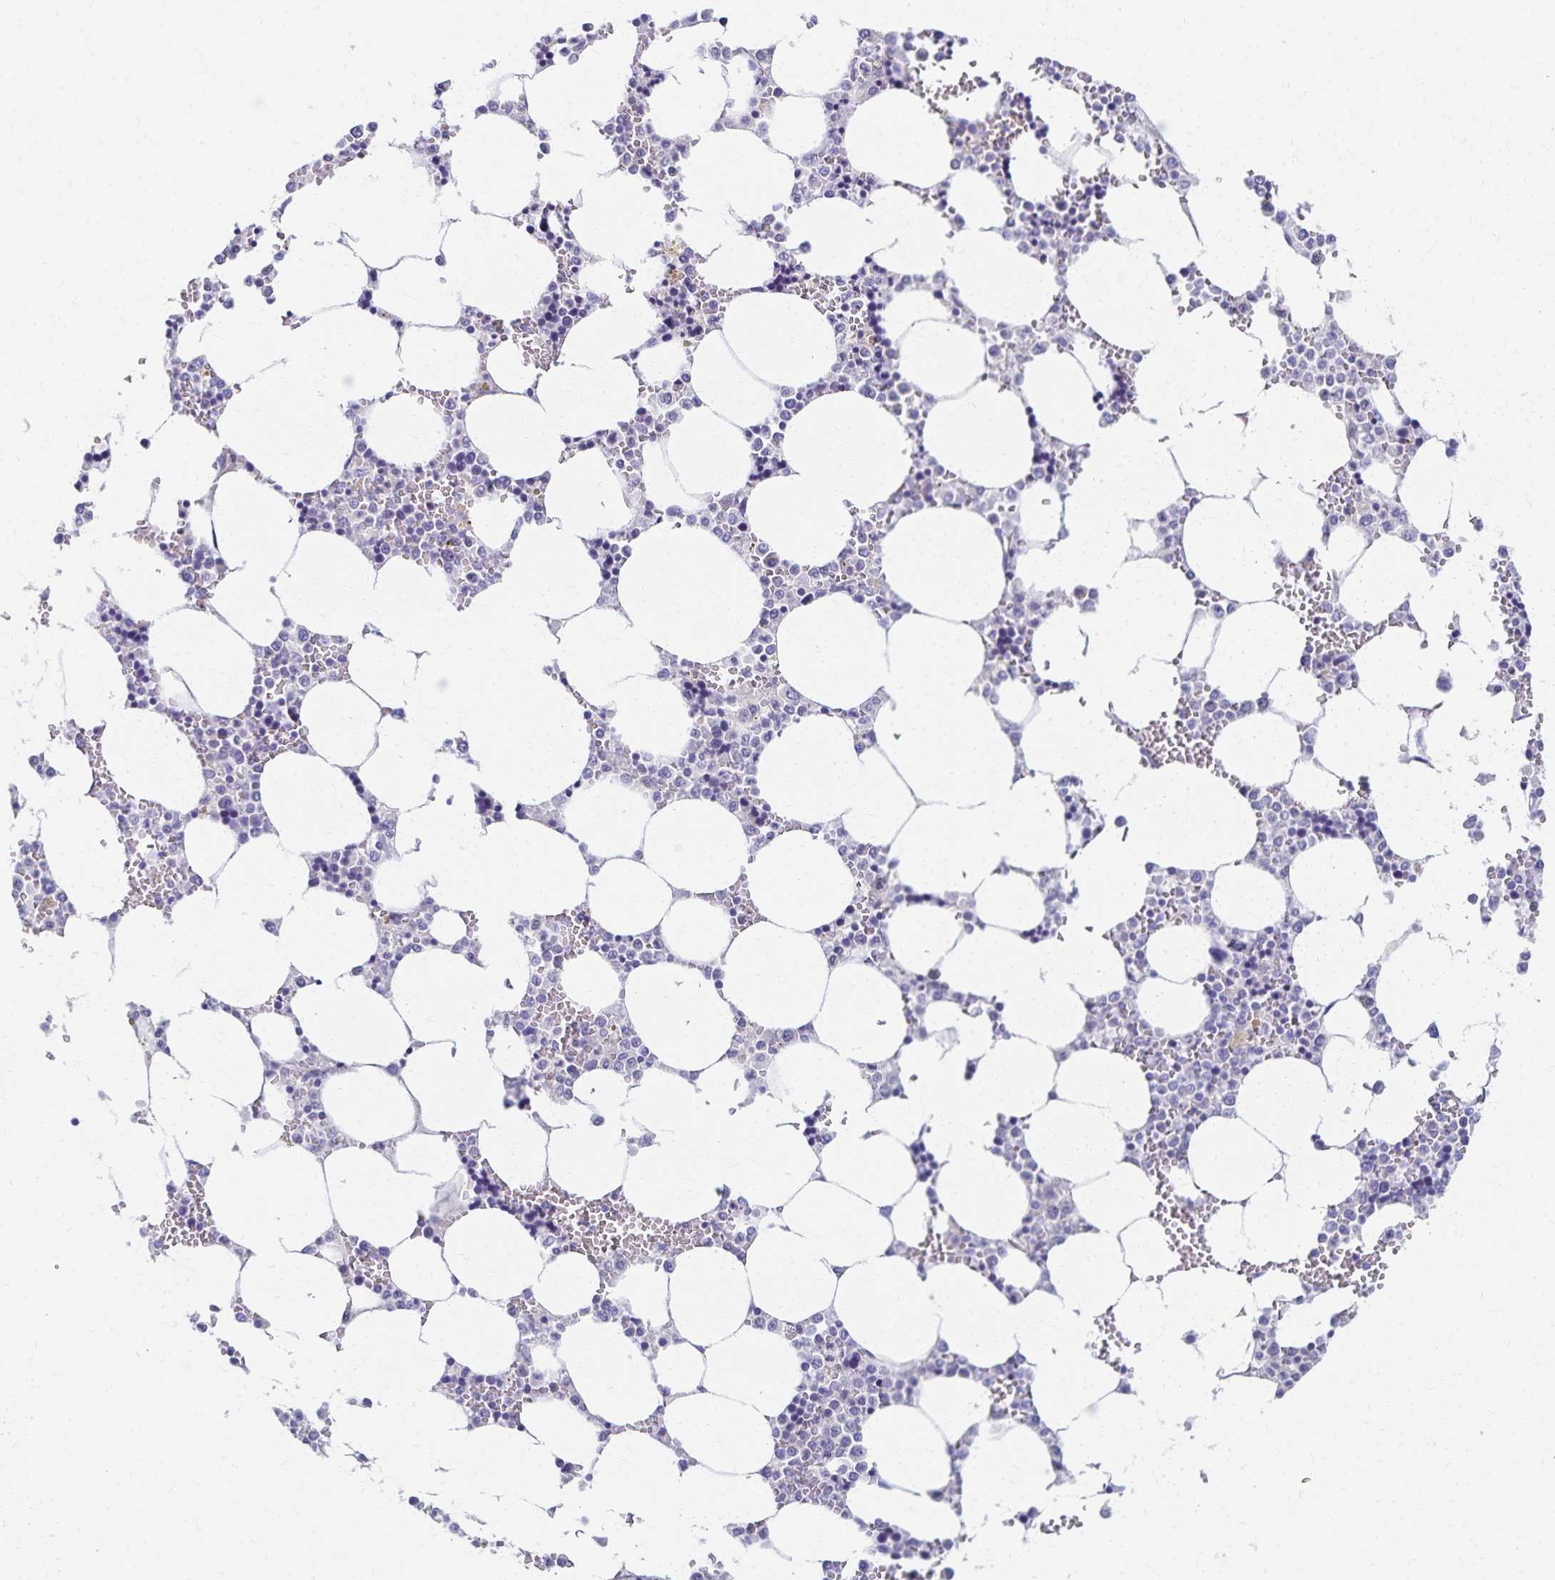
{"staining": {"intensity": "negative", "quantity": "none", "location": "none"}, "tissue": "bone marrow", "cell_type": "Hematopoietic cells", "image_type": "normal", "snomed": [{"axis": "morphology", "description": "Normal tissue, NOS"}, {"axis": "topography", "description": "Bone marrow"}], "caption": "Immunohistochemical staining of normal human bone marrow displays no significant staining in hematopoietic cells. (DAB (3,3'-diaminobenzidine) immunohistochemistry visualized using brightfield microscopy, high magnification).", "gene": "C2orf50", "patient": {"sex": "male", "age": 64}}